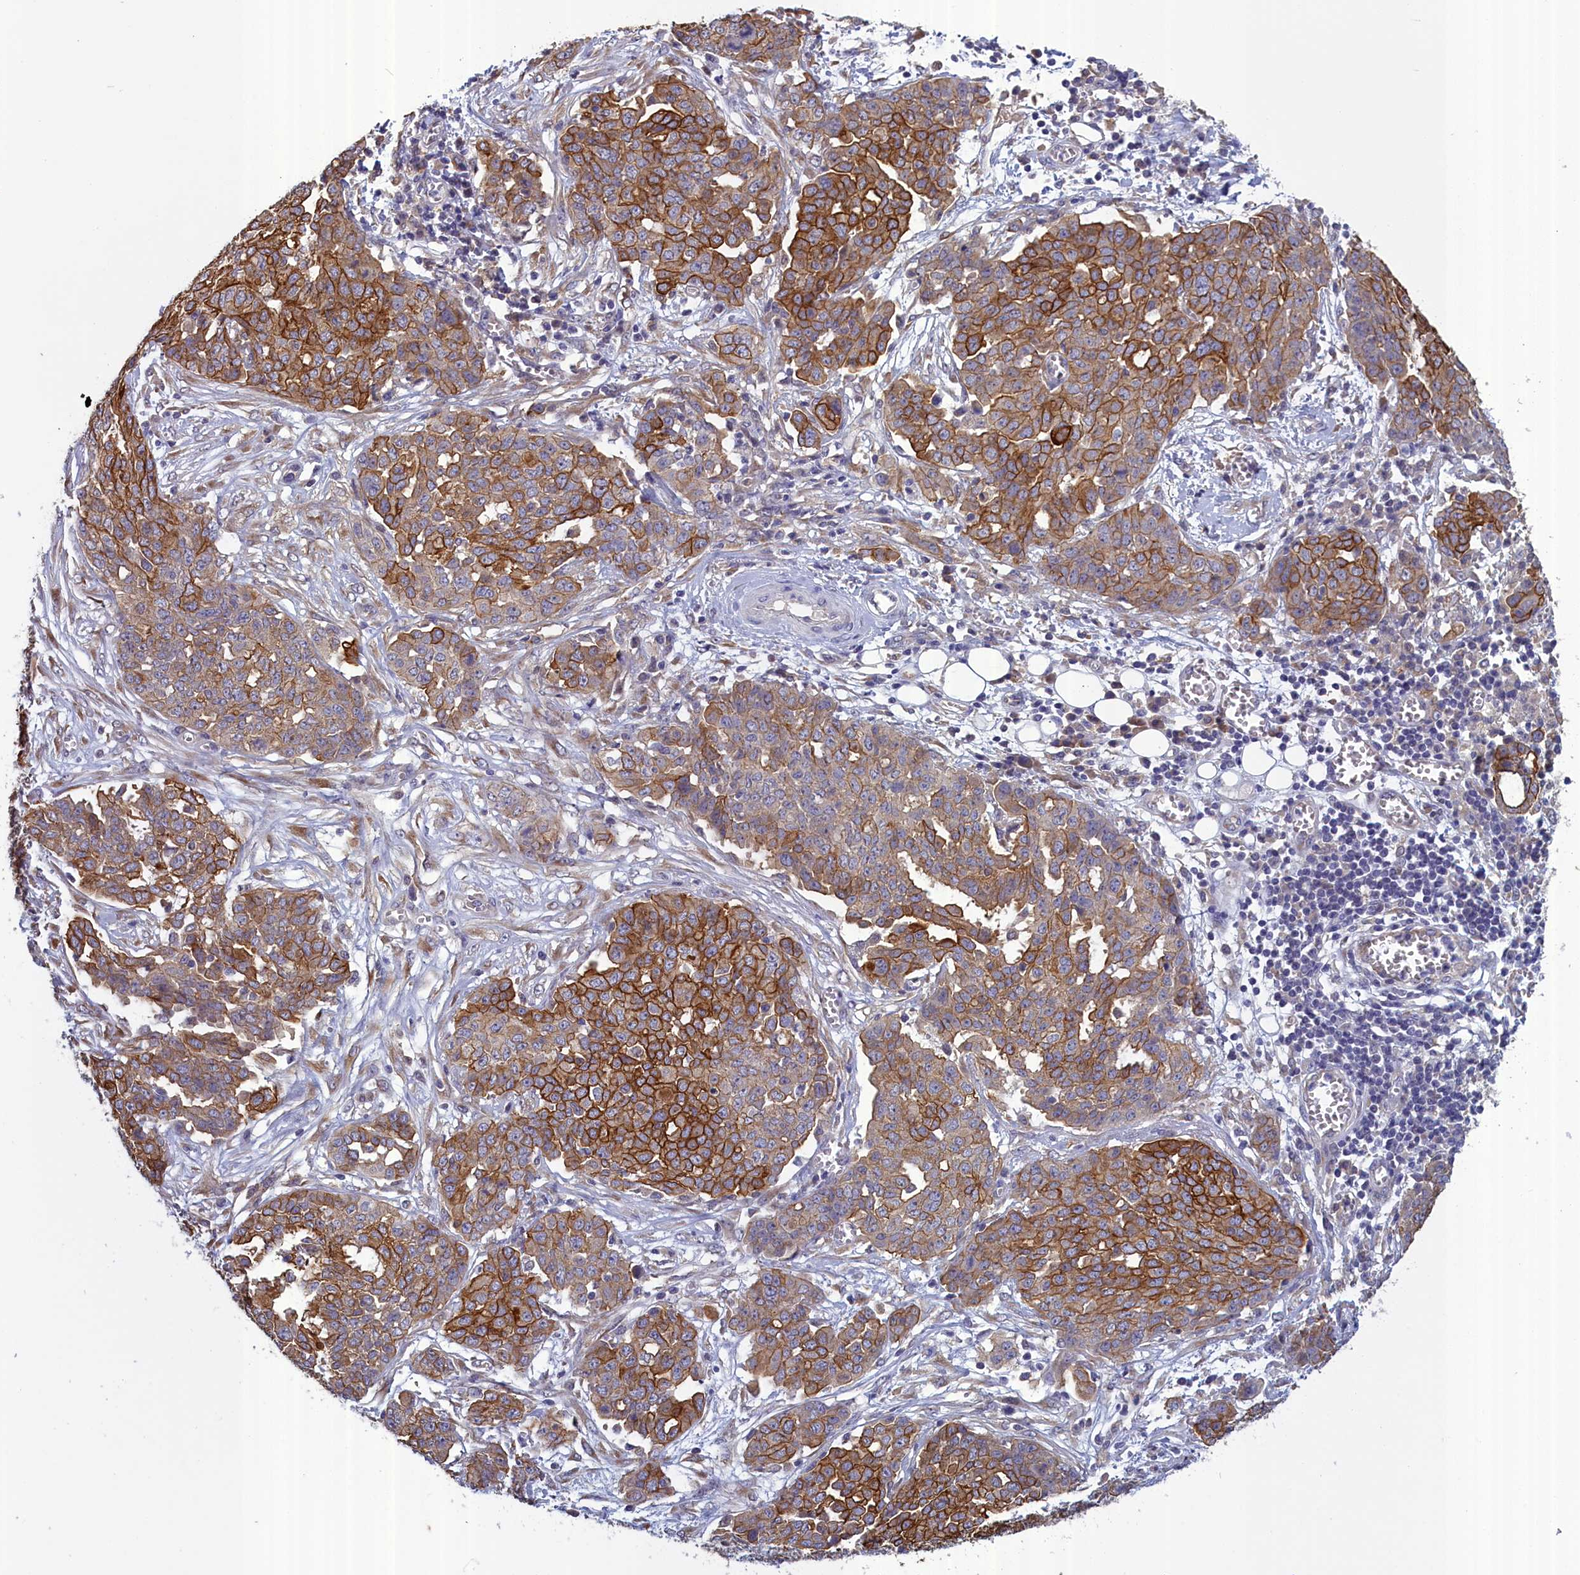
{"staining": {"intensity": "strong", "quantity": "25%-75%", "location": "cytoplasmic/membranous"}, "tissue": "ovarian cancer", "cell_type": "Tumor cells", "image_type": "cancer", "snomed": [{"axis": "morphology", "description": "Cystadenocarcinoma, serous, NOS"}, {"axis": "topography", "description": "Soft tissue"}, {"axis": "topography", "description": "Ovary"}], "caption": "Ovarian cancer (serous cystadenocarcinoma) stained with a protein marker reveals strong staining in tumor cells.", "gene": "COL19A1", "patient": {"sex": "female", "age": 57}}